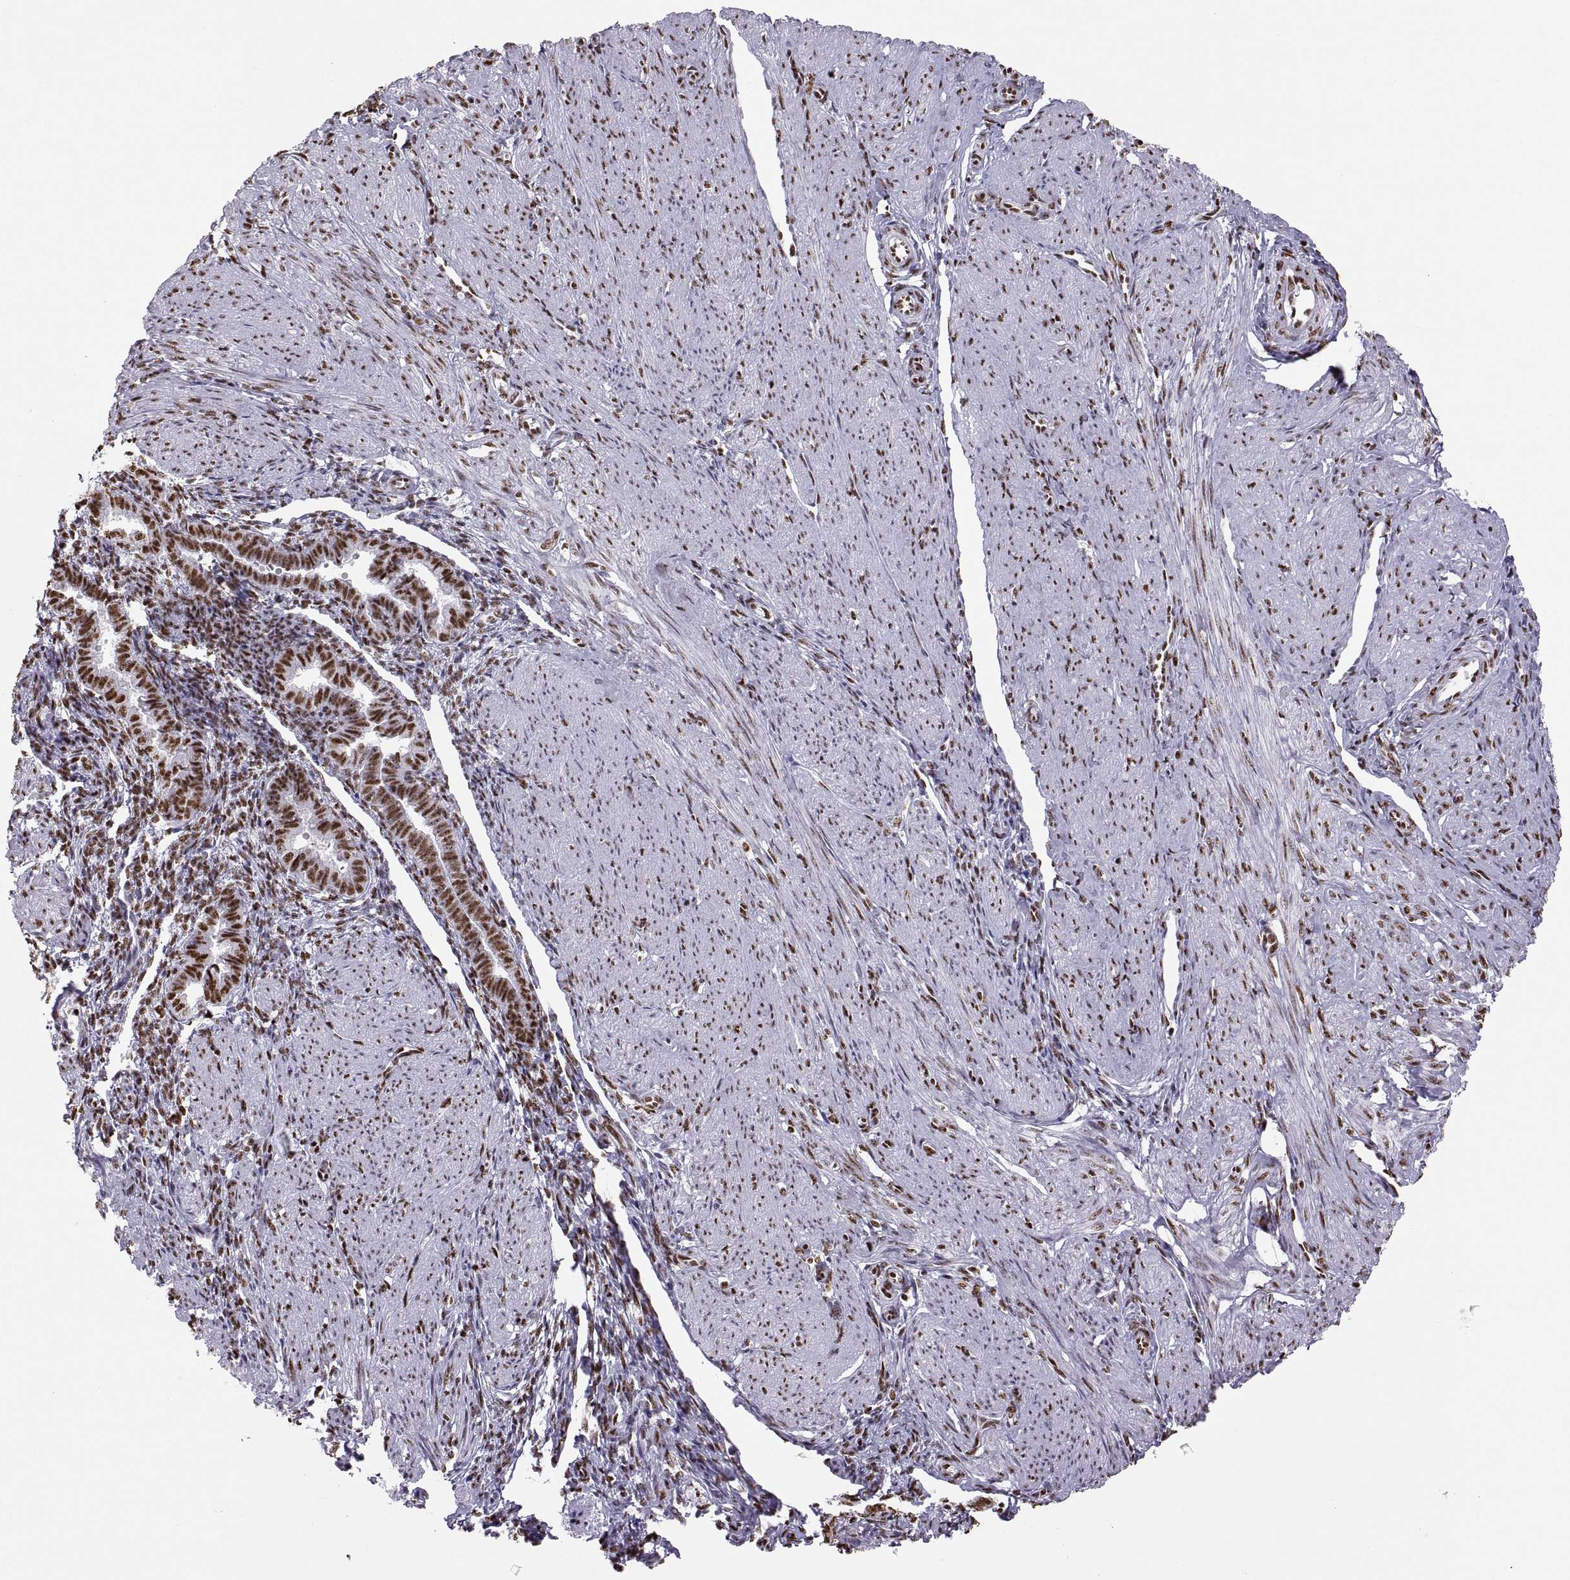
{"staining": {"intensity": "moderate", "quantity": ">75%", "location": "nuclear"}, "tissue": "endometrium", "cell_type": "Cells in endometrial stroma", "image_type": "normal", "snomed": [{"axis": "morphology", "description": "Normal tissue, NOS"}, {"axis": "topography", "description": "Endometrium"}], "caption": "Brown immunohistochemical staining in normal endometrium reveals moderate nuclear expression in about >75% of cells in endometrial stroma. The staining was performed using DAB (3,3'-diaminobenzidine) to visualize the protein expression in brown, while the nuclei were stained in blue with hematoxylin (Magnification: 20x).", "gene": "SNAI1", "patient": {"sex": "female", "age": 37}}